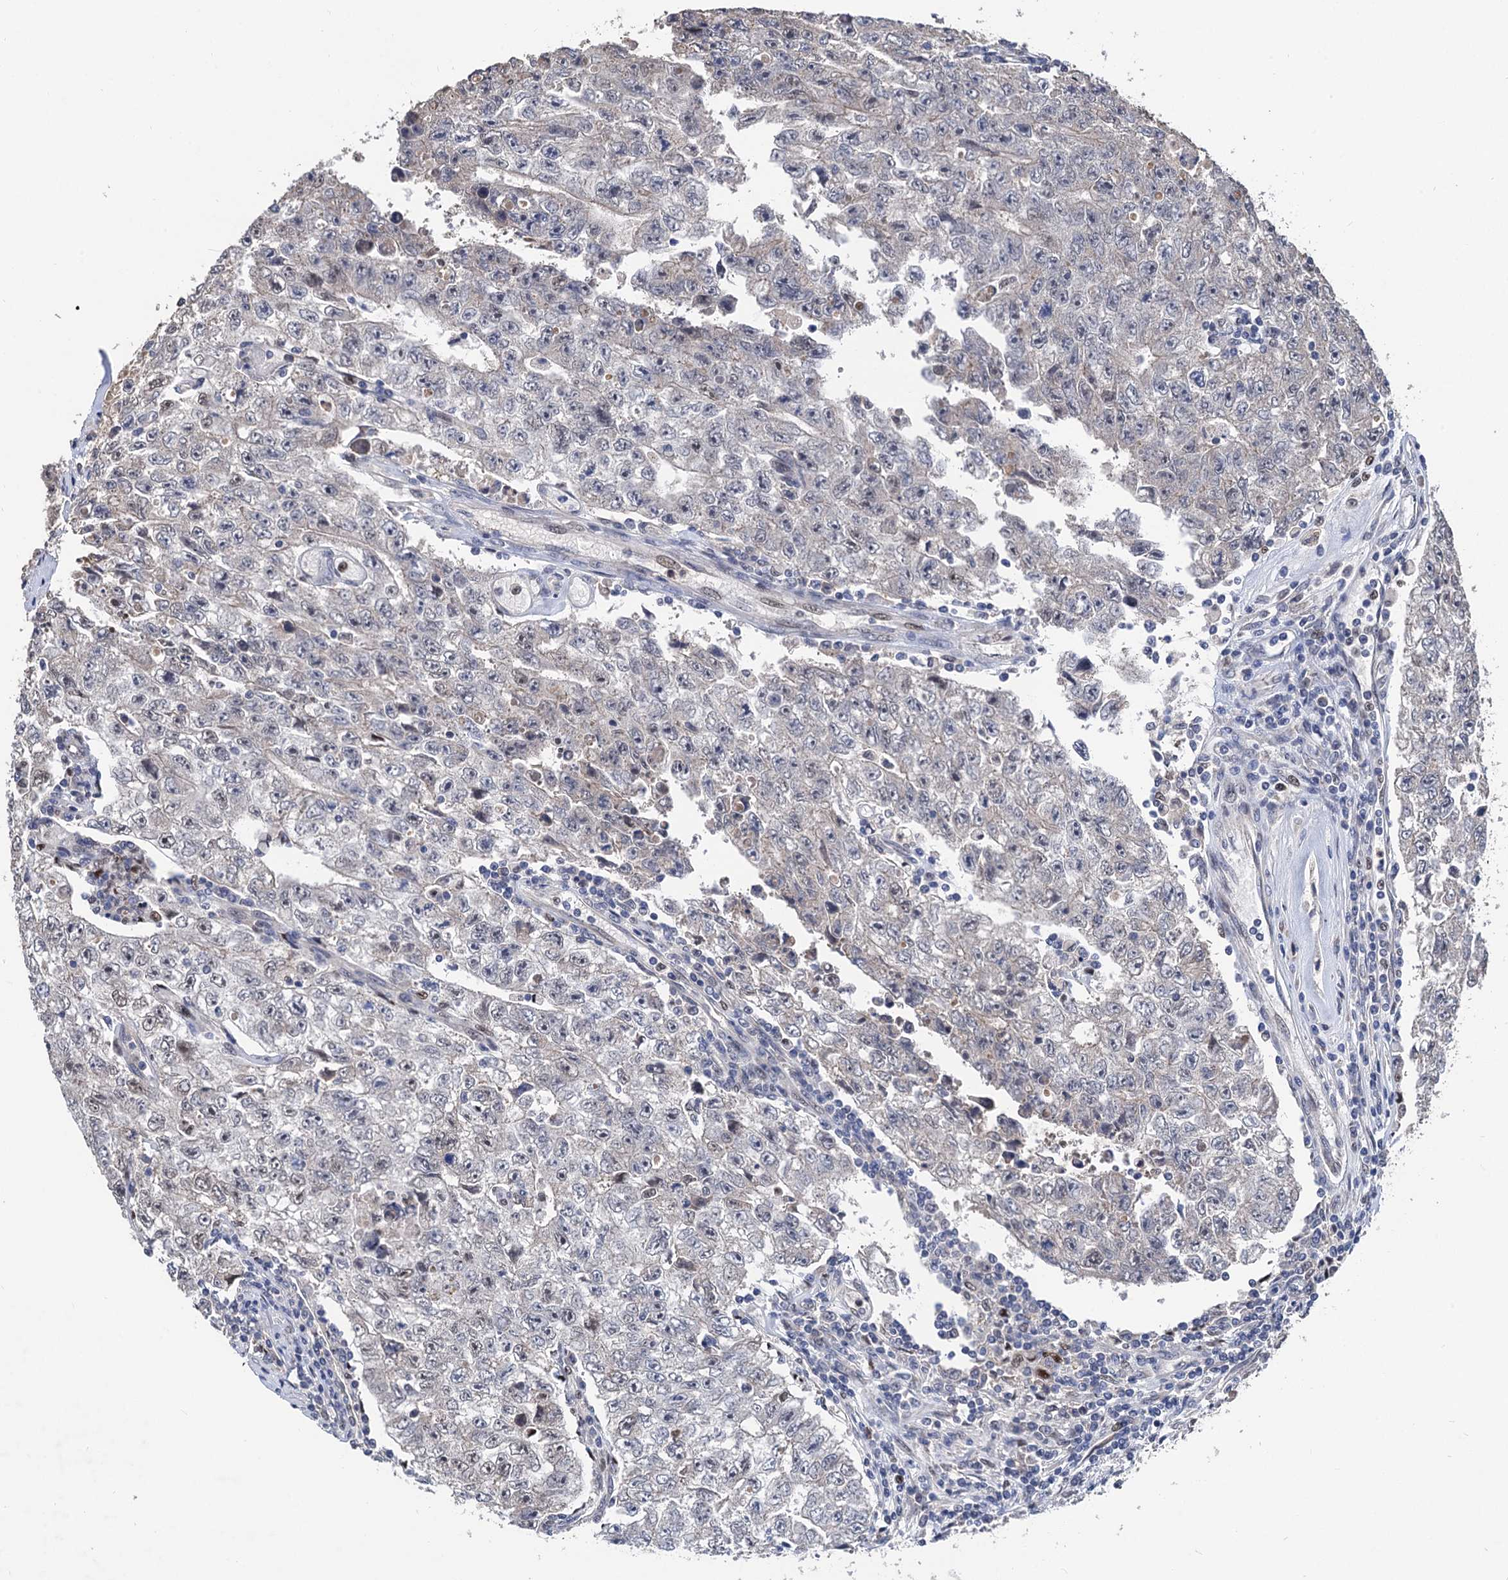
{"staining": {"intensity": "weak", "quantity": "<25%", "location": "nuclear"}, "tissue": "testis cancer", "cell_type": "Tumor cells", "image_type": "cancer", "snomed": [{"axis": "morphology", "description": "Carcinoma, Embryonal, NOS"}, {"axis": "topography", "description": "Testis"}], "caption": "High magnification brightfield microscopy of testis cancer stained with DAB (3,3'-diaminobenzidine) (brown) and counterstained with hematoxylin (blue): tumor cells show no significant positivity. (DAB immunohistochemistry with hematoxylin counter stain).", "gene": "TSEN34", "patient": {"sex": "male", "age": 17}}